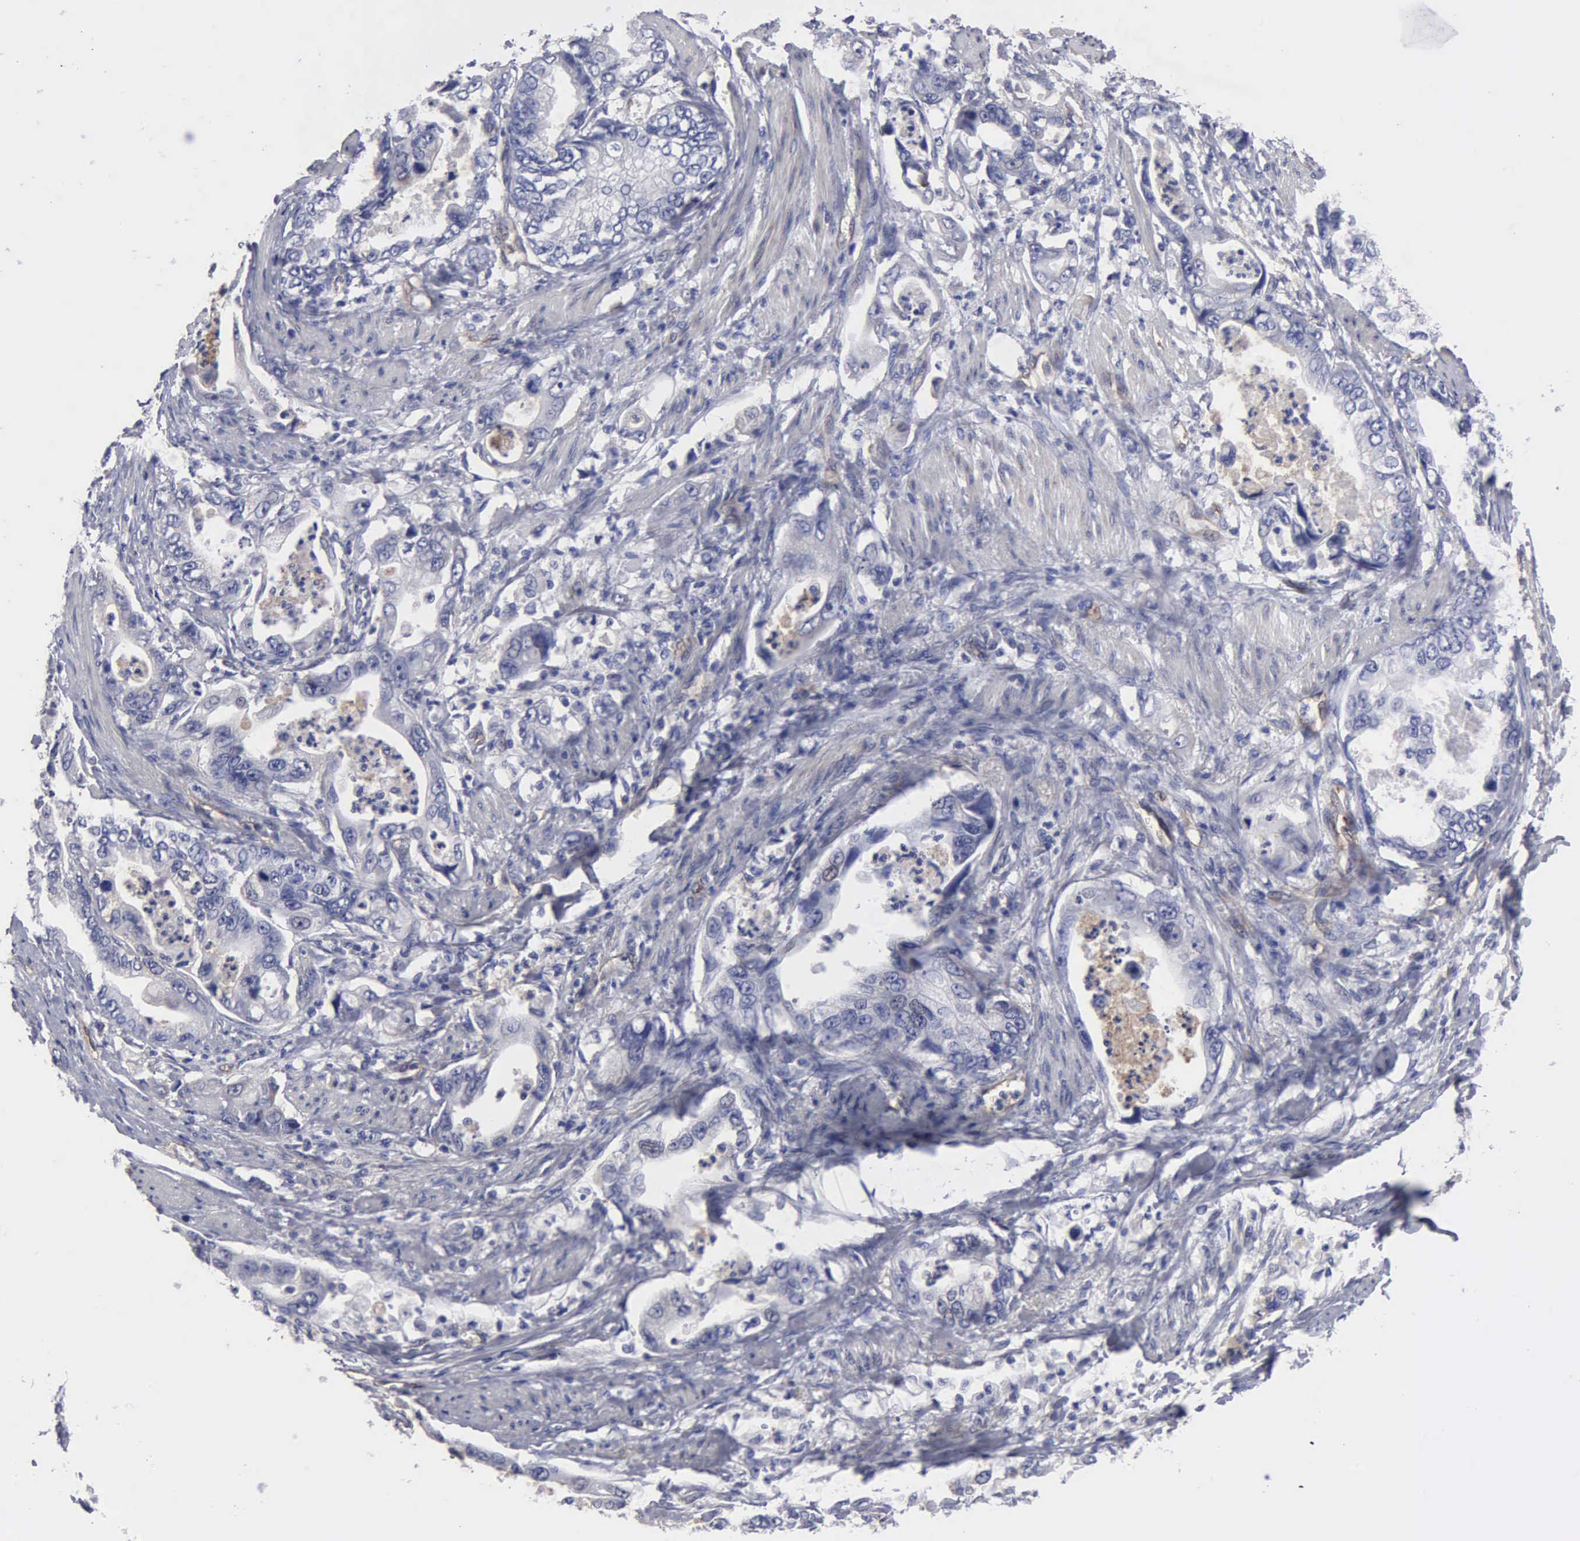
{"staining": {"intensity": "weak", "quantity": "<25%", "location": "cytoplasmic/membranous"}, "tissue": "stomach cancer", "cell_type": "Tumor cells", "image_type": "cancer", "snomed": [{"axis": "morphology", "description": "Adenocarcinoma, NOS"}, {"axis": "topography", "description": "Pancreas"}, {"axis": "topography", "description": "Stomach, upper"}], "caption": "Protein analysis of adenocarcinoma (stomach) demonstrates no significant positivity in tumor cells.", "gene": "RDX", "patient": {"sex": "male", "age": 77}}